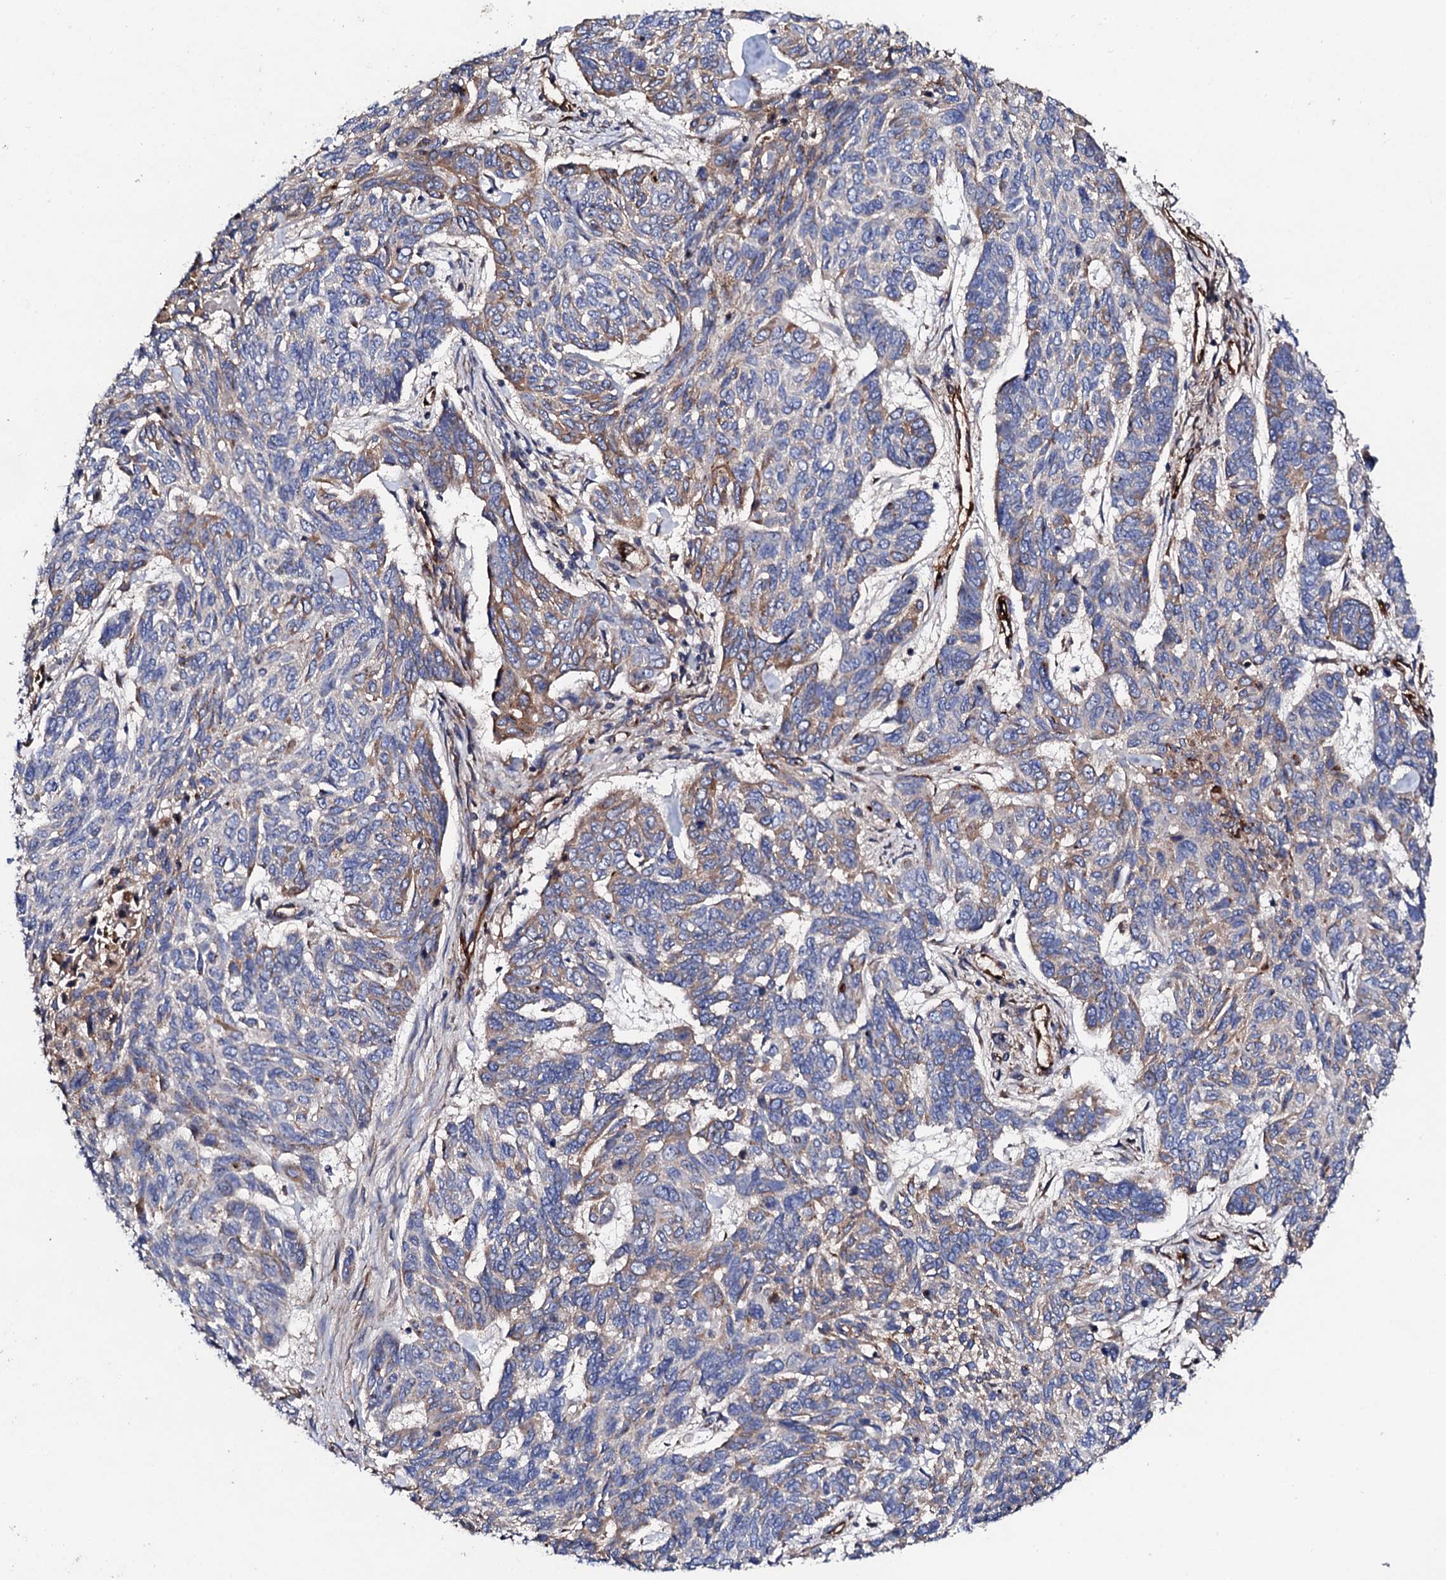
{"staining": {"intensity": "moderate", "quantity": "<25%", "location": "cytoplasmic/membranous"}, "tissue": "skin cancer", "cell_type": "Tumor cells", "image_type": "cancer", "snomed": [{"axis": "morphology", "description": "Basal cell carcinoma"}, {"axis": "topography", "description": "Skin"}], "caption": "About <25% of tumor cells in skin cancer (basal cell carcinoma) display moderate cytoplasmic/membranous protein positivity as visualized by brown immunohistochemical staining.", "gene": "DBX1", "patient": {"sex": "female", "age": 65}}